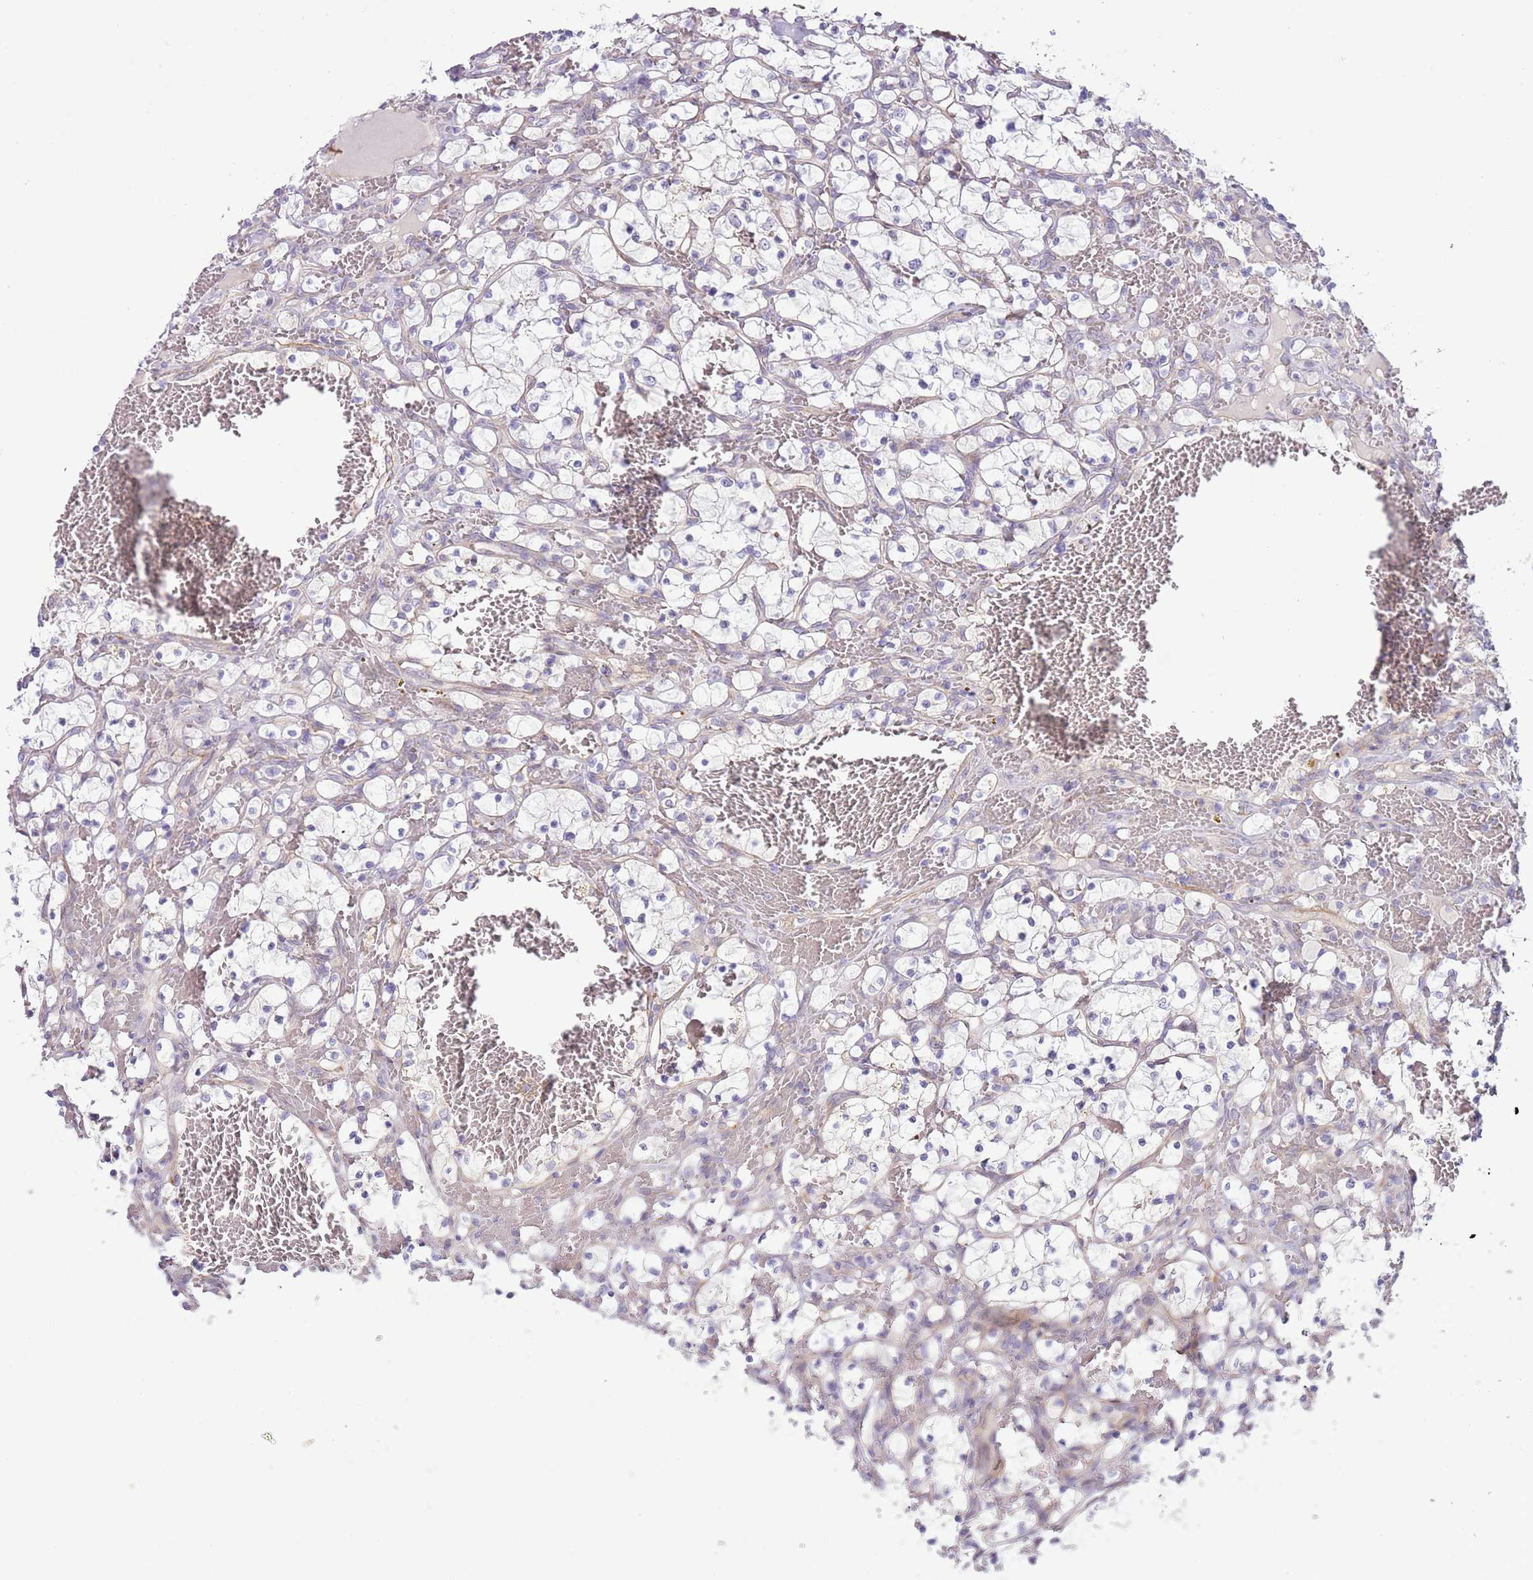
{"staining": {"intensity": "negative", "quantity": "none", "location": "none"}, "tissue": "renal cancer", "cell_type": "Tumor cells", "image_type": "cancer", "snomed": [{"axis": "morphology", "description": "Adenocarcinoma, NOS"}, {"axis": "topography", "description": "Kidney"}], "caption": "DAB immunohistochemical staining of renal cancer (adenocarcinoma) shows no significant positivity in tumor cells.", "gene": "MRO", "patient": {"sex": "female", "age": 69}}